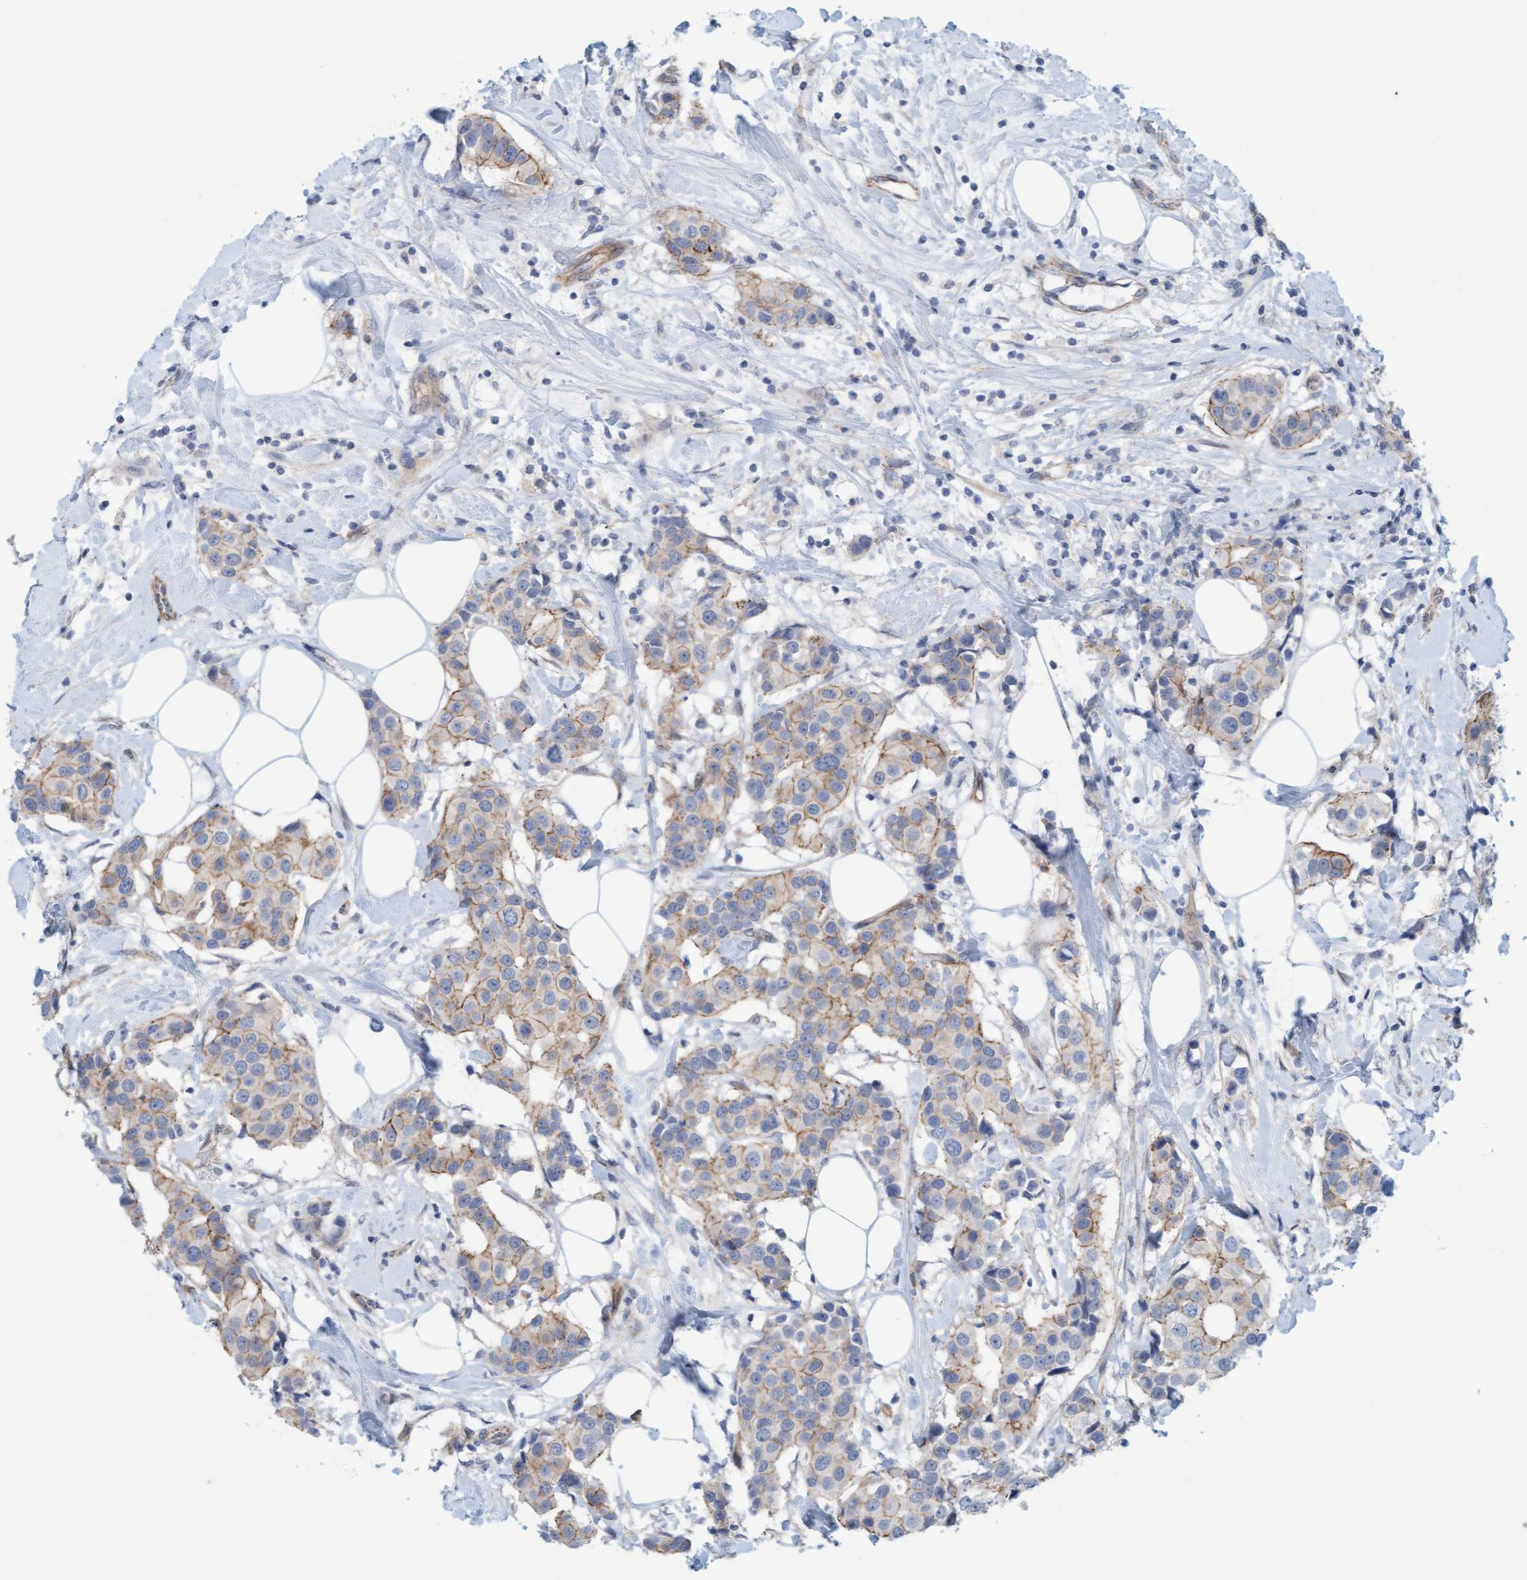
{"staining": {"intensity": "weak", "quantity": "25%-75%", "location": "cytoplasmic/membranous"}, "tissue": "breast cancer", "cell_type": "Tumor cells", "image_type": "cancer", "snomed": [{"axis": "morphology", "description": "Normal tissue, NOS"}, {"axis": "morphology", "description": "Duct carcinoma"}, {"axis": "topography", "description": "Breast"}], "caption": "IHC (DAB (3,3'-diaminobenzidine)) staining of breast intraductal carcinoma displays weak cytoplasmic/membranous protein positivity in approximately 25%-75% of tumor cells.", "gene": "KRBA2", "patient": {"sex": "female", "age": 39}}